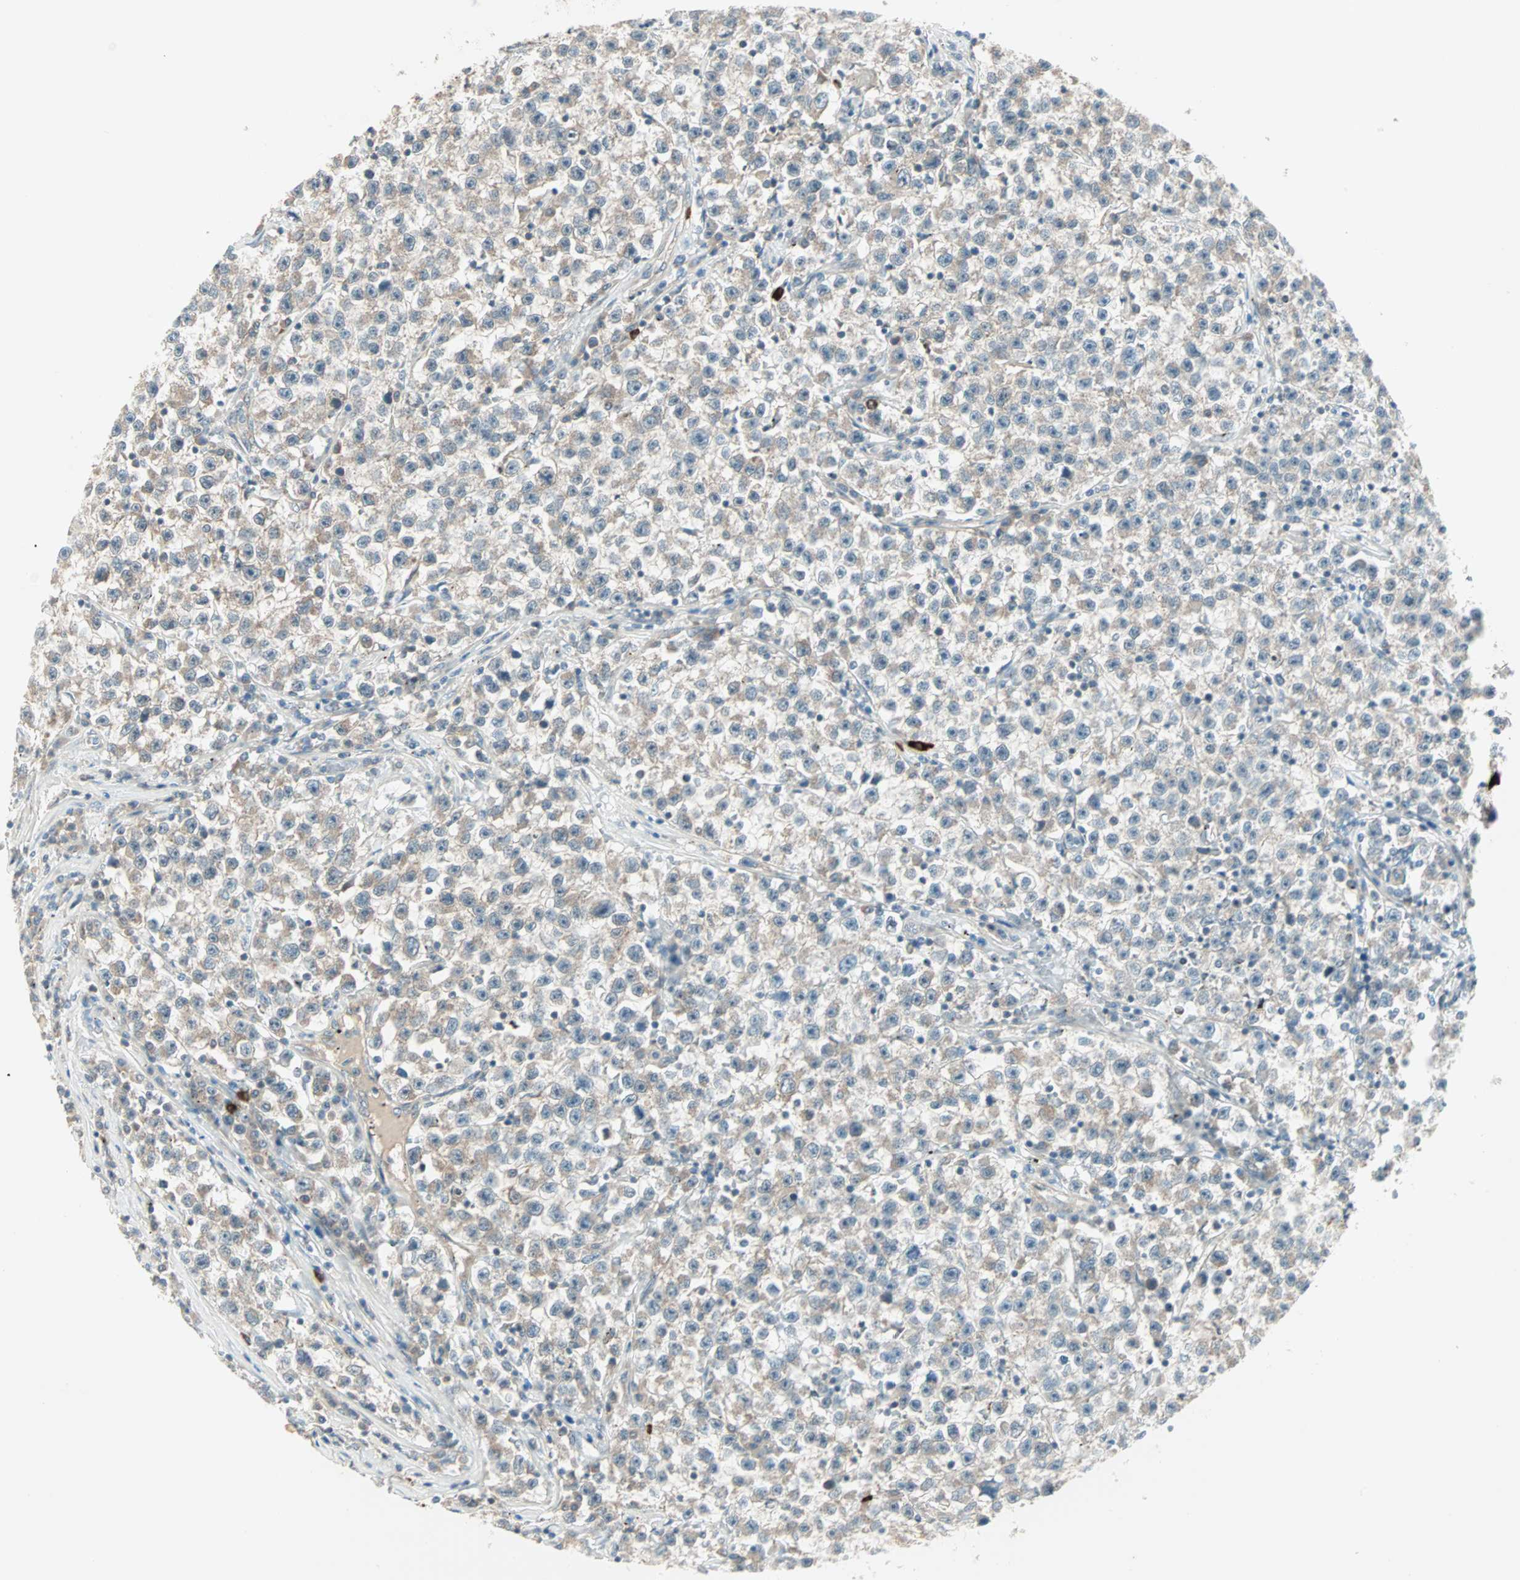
{"staining": {"intensity": "weak", "quantity": ">75%", "location": "cytoplasmic/membranous"}, "tissue": "testis cancer", "cell_type": "Tumor cells", "image_type": "cancer", "snomed": [{"axis": "morphology", "description": "Seminoma, NOS"}, {"axis": "topography", "description": "Testis"}], "caption": "Weak cytoplasmic/membranous positivity is seen in about >75% of tumor cells in testis cancer. The protein of interest is shown in brown color, while the nuclei are stained blue.", "gene": "PGBD1", "patient": {"sex": "male", "age": 22}}